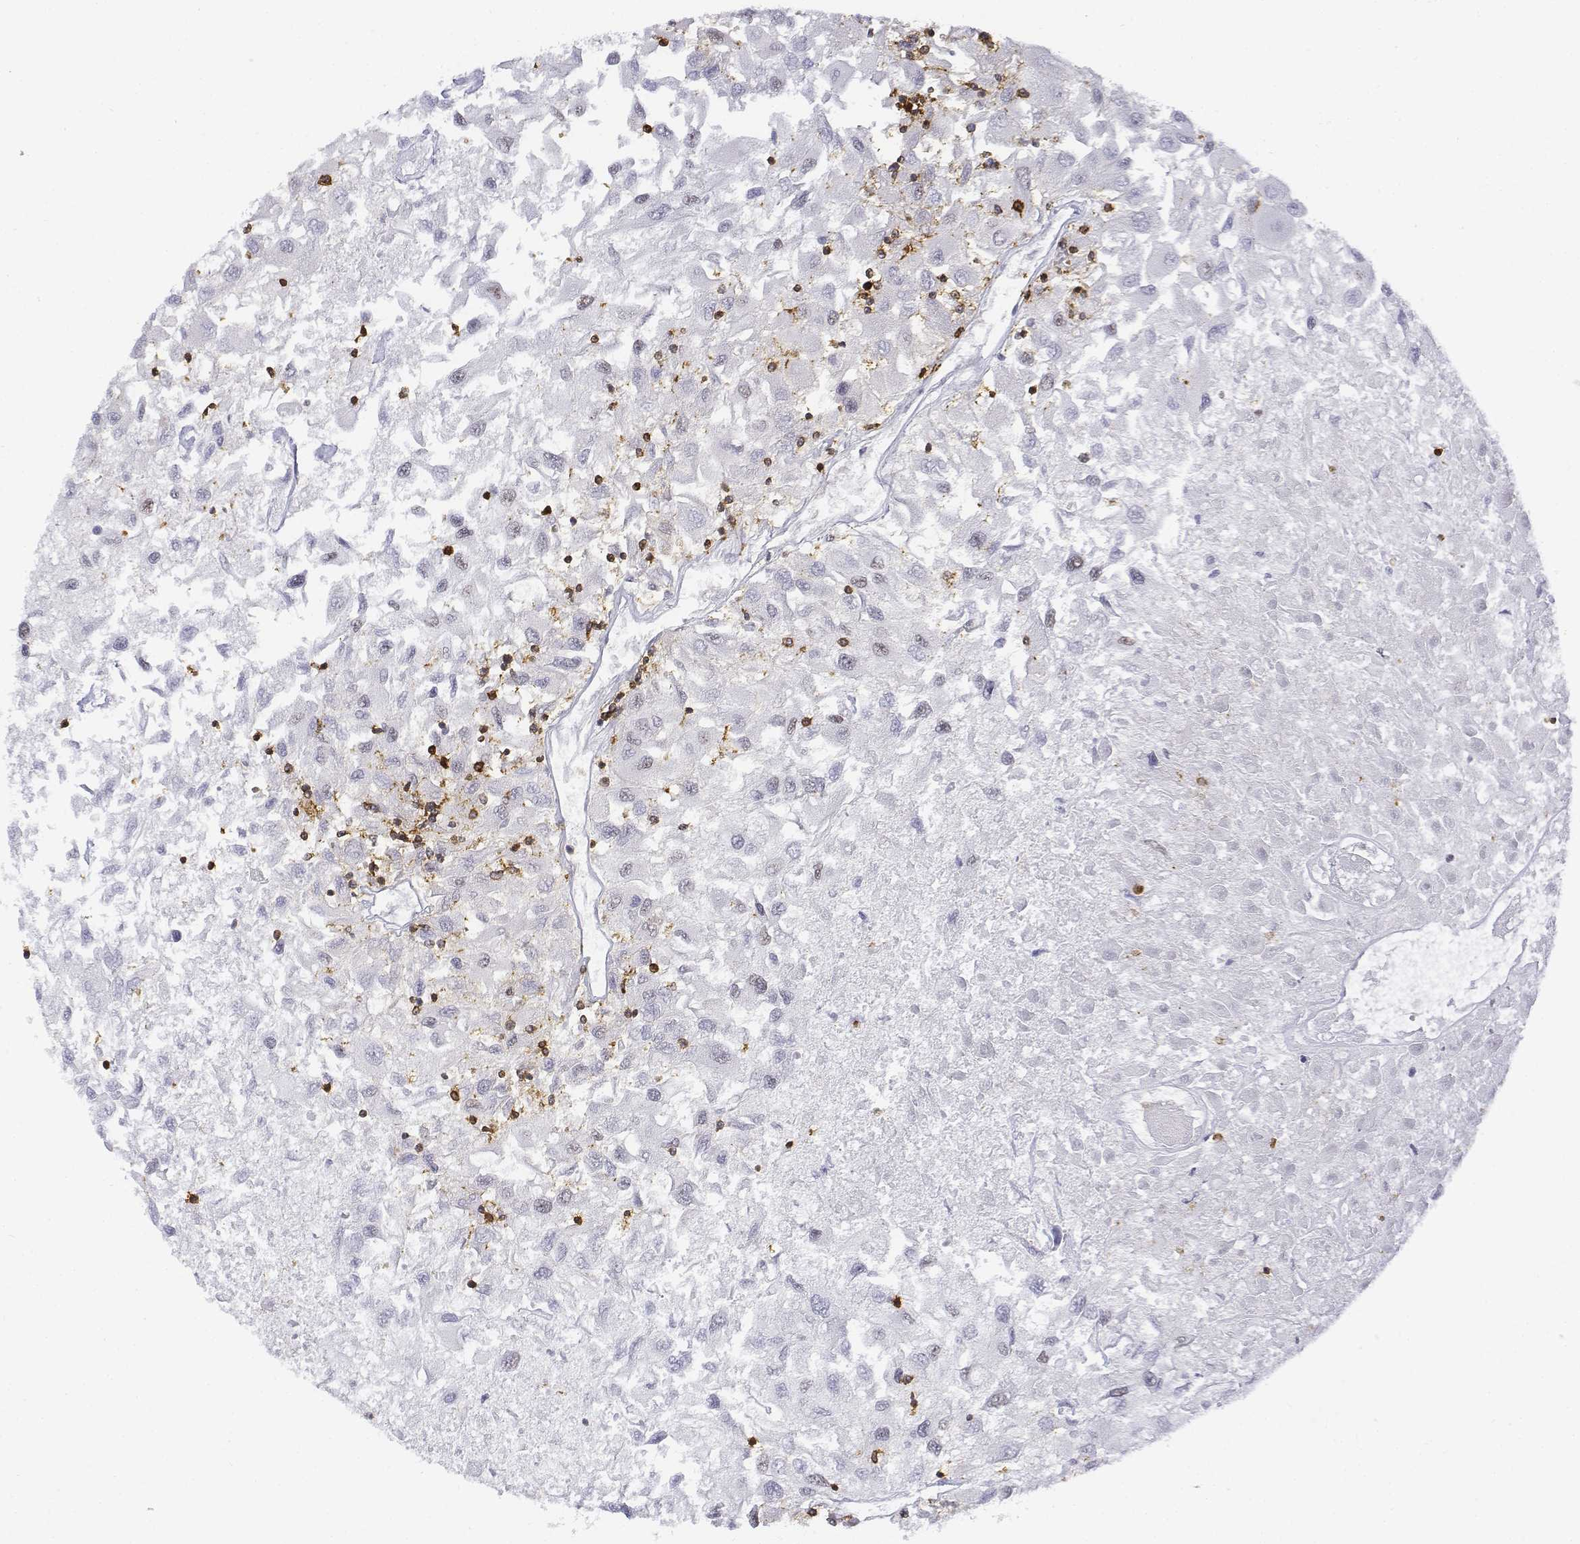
{"staining": {"intensity": "negative", "quantity": "none", "location": "none"}, "tissue": "renal cancer", "cell_type": "Tumor cells", "image_type": "cancer", "snomed": [{"axis": "morphology", "description": "Adenocarcinoma, NOS"}, {"axis": "topography", "description": "Kidney"}], "caption": "Adenocarcinoma (renal) stained for a protein using immunohistochemistry shows no staining tumor cells.", "gene": "CD3E", "patient": {"sex": "female", "age": 76}}